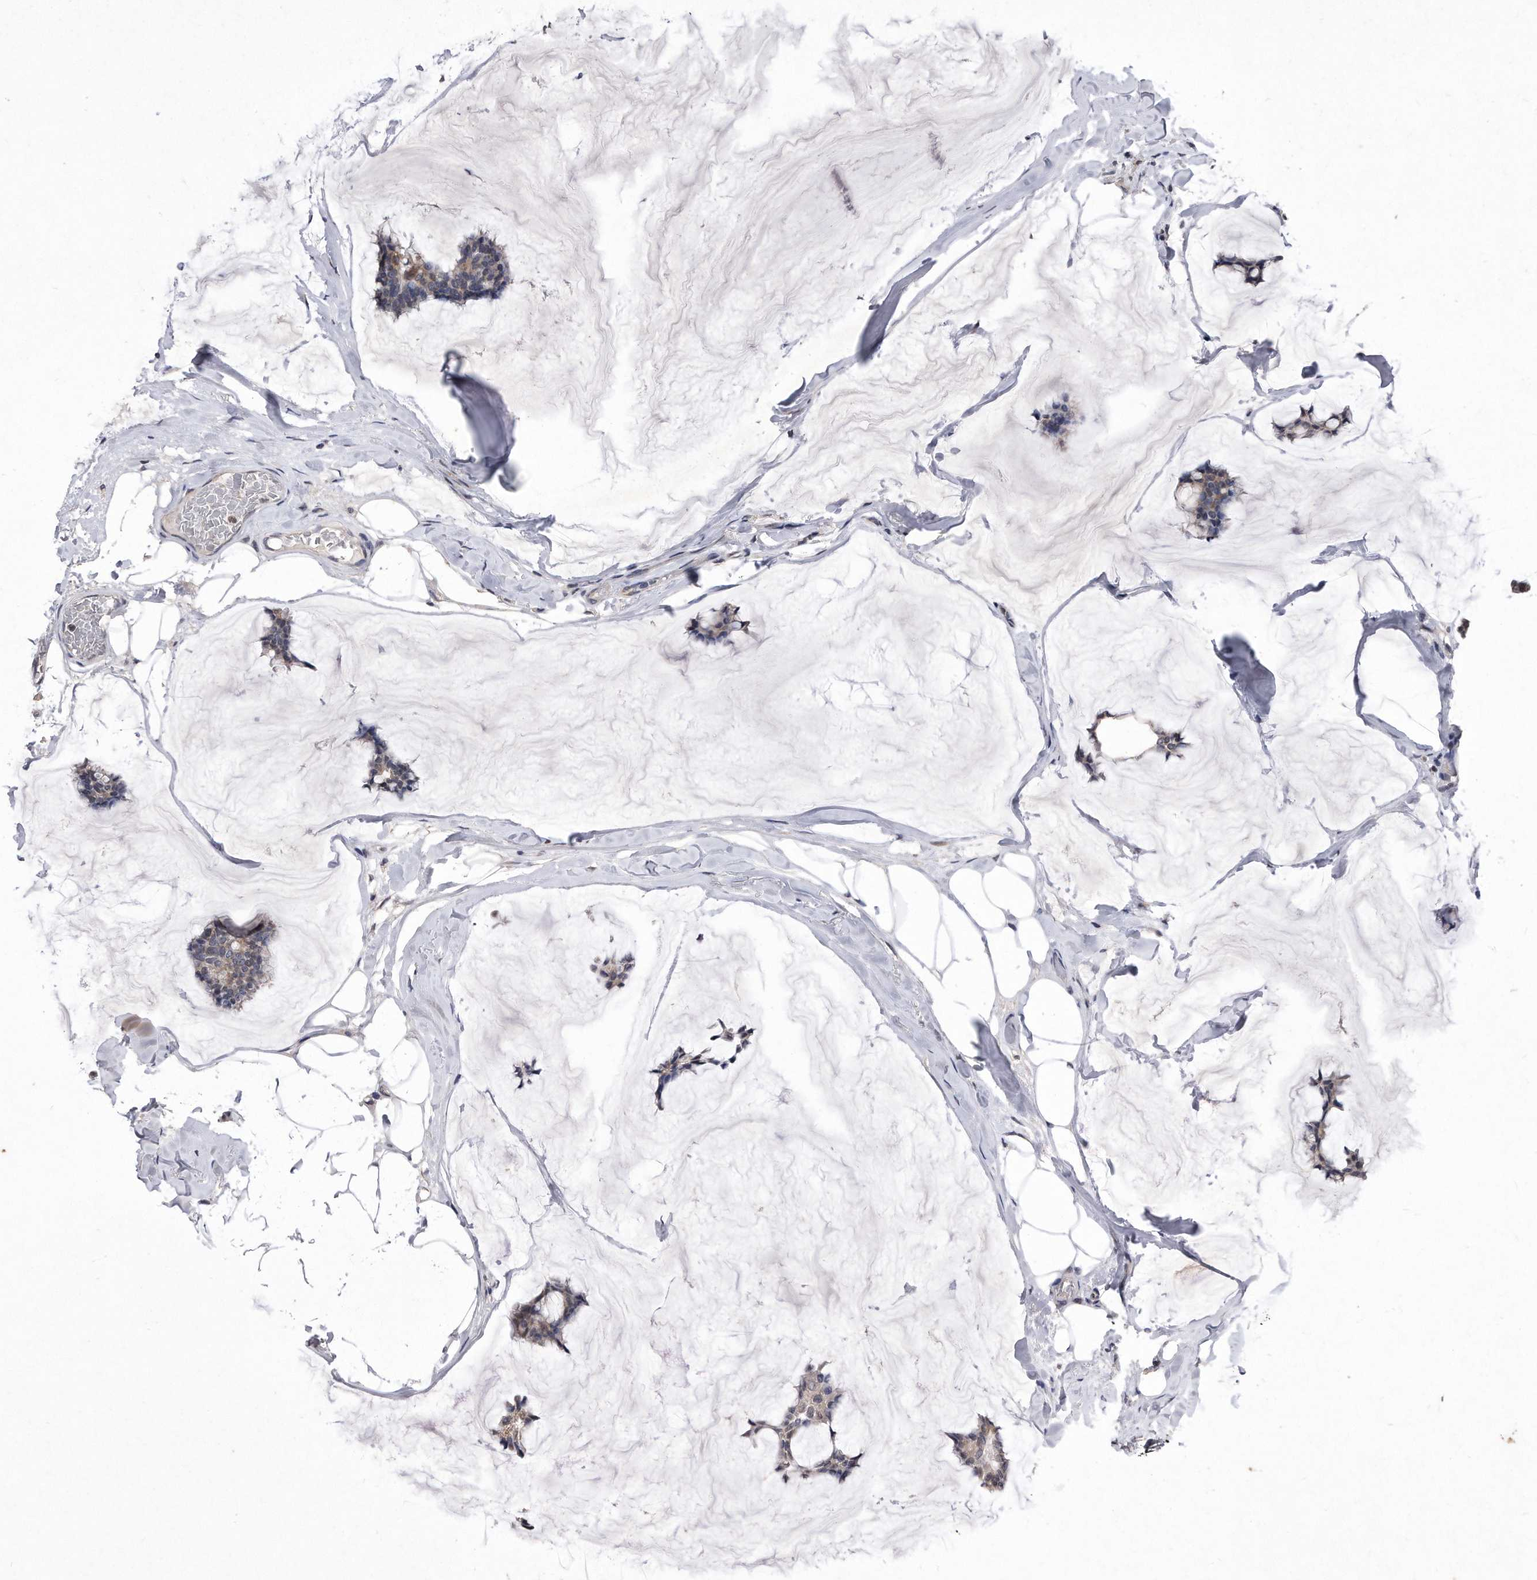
{"staining": {"intensity": "negative", "quantity": "none", "location": "none"}, "tissue": "breast cancer", "cell_type": "Tumor cells", "image_type": "cancer", "snomed": [{"axis": "morphology", "description": "Duct carcinoma"}, {"axis": "topography", "description": "Breast"}], "caption": "DAB (3,3'-diaminobenzidine) immunohistochemical staining of breast cancer reveals no significant positivity in tumor cells.", "gene": "DAB1", "patient": {"sex": "female", "age": 93}}